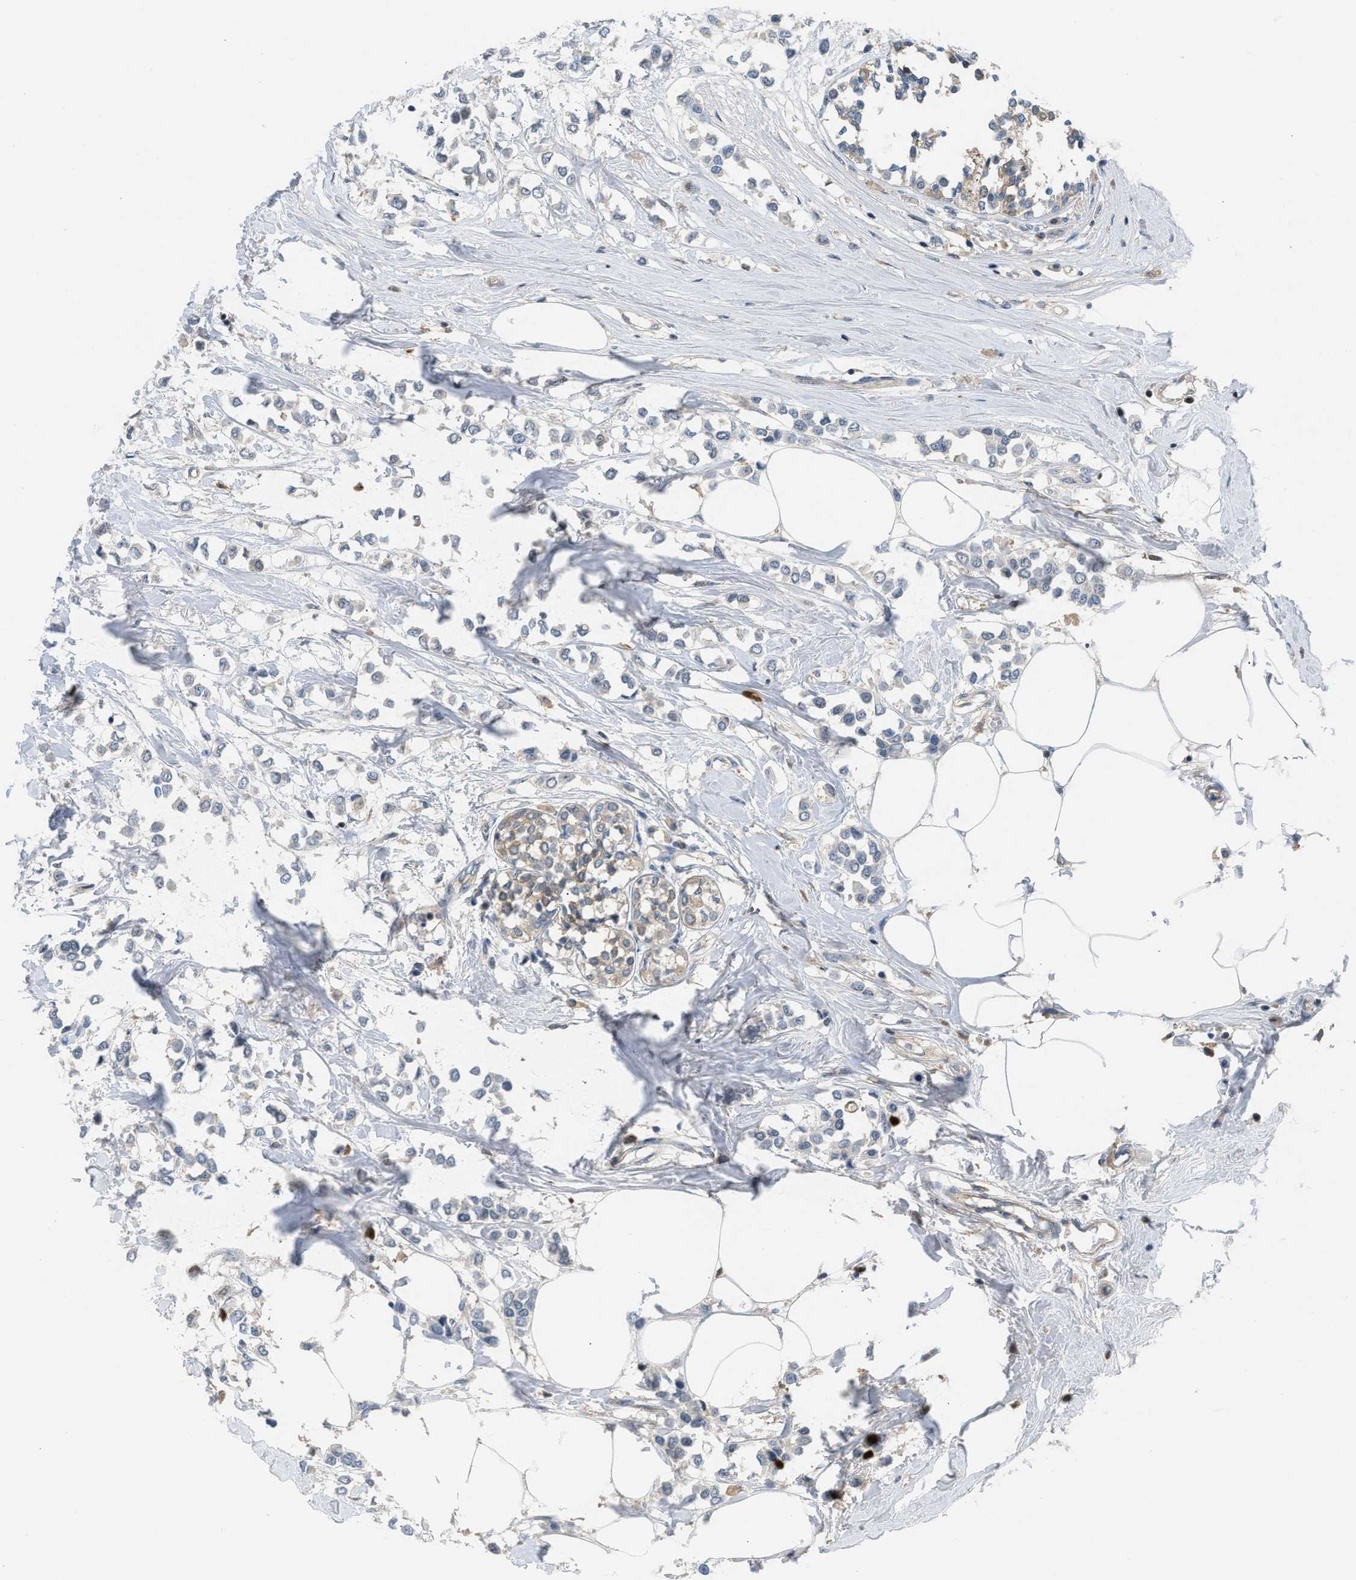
{"staining": {"intensity": "negative", "quantity": "none", "location": "none"}, "tissue": "breast cancer", "cell_type": "Tumor cells", "image_type": "cancer", "snomed": [{"axis": "morphology", "description": "Lobular carcinoma"}, {"axis": "topography", "description": "Breast"}], "caption": "Tumor cells are negative for brown protein staining in lobular carcinoma (breast). The staining is performed using DAB (3,3'-diaminobenzidine) brown chromogen with nuclei counter-stained in using hematoxylin.", "gene": "ZNF251", "patient": {"sex": "female", "age": 51}}